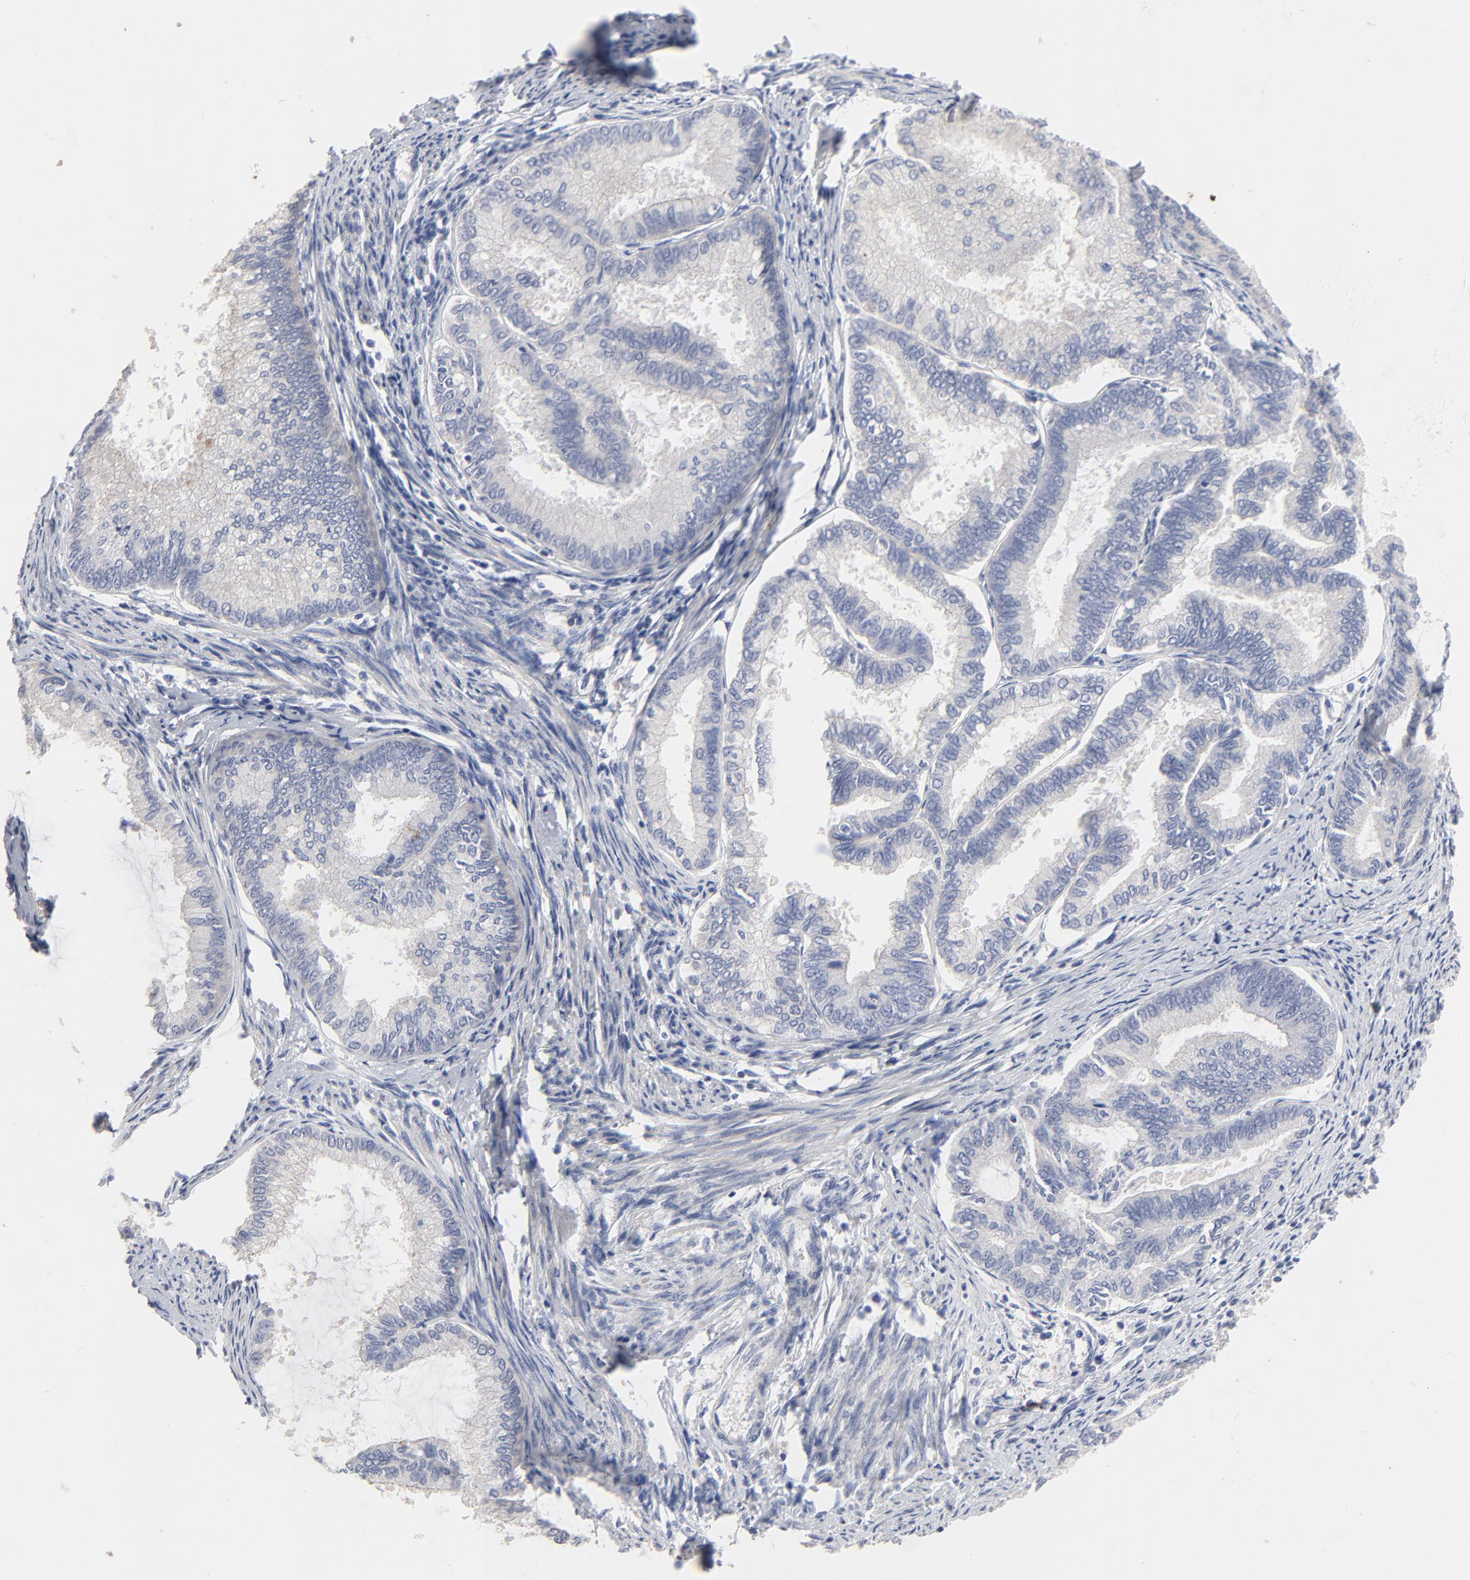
{"staining": {"intensity": "weak", "quantity": "<25%", "location": "cytoplasmic/membranous"}, "tissue": "endometrial cancer", "cell_type": "Tumor cells", "image_type": "cancer", "snomed": [{"axis": "morphology", "description": "Adenocarcinoma, NOS"}, {"axis": "topography", "description": "Endometrium"}], "caption": "Tumor cells show no significant protein staining in endometrial adenocarcinoma. Brightfield microscopy of immunohistochemistry (IHC) stained with DAB (brown) and hematoxylin (blue), captured at high magnification.", "gene": "AADAC", "patient": {"sex": "female", "age": 86}}